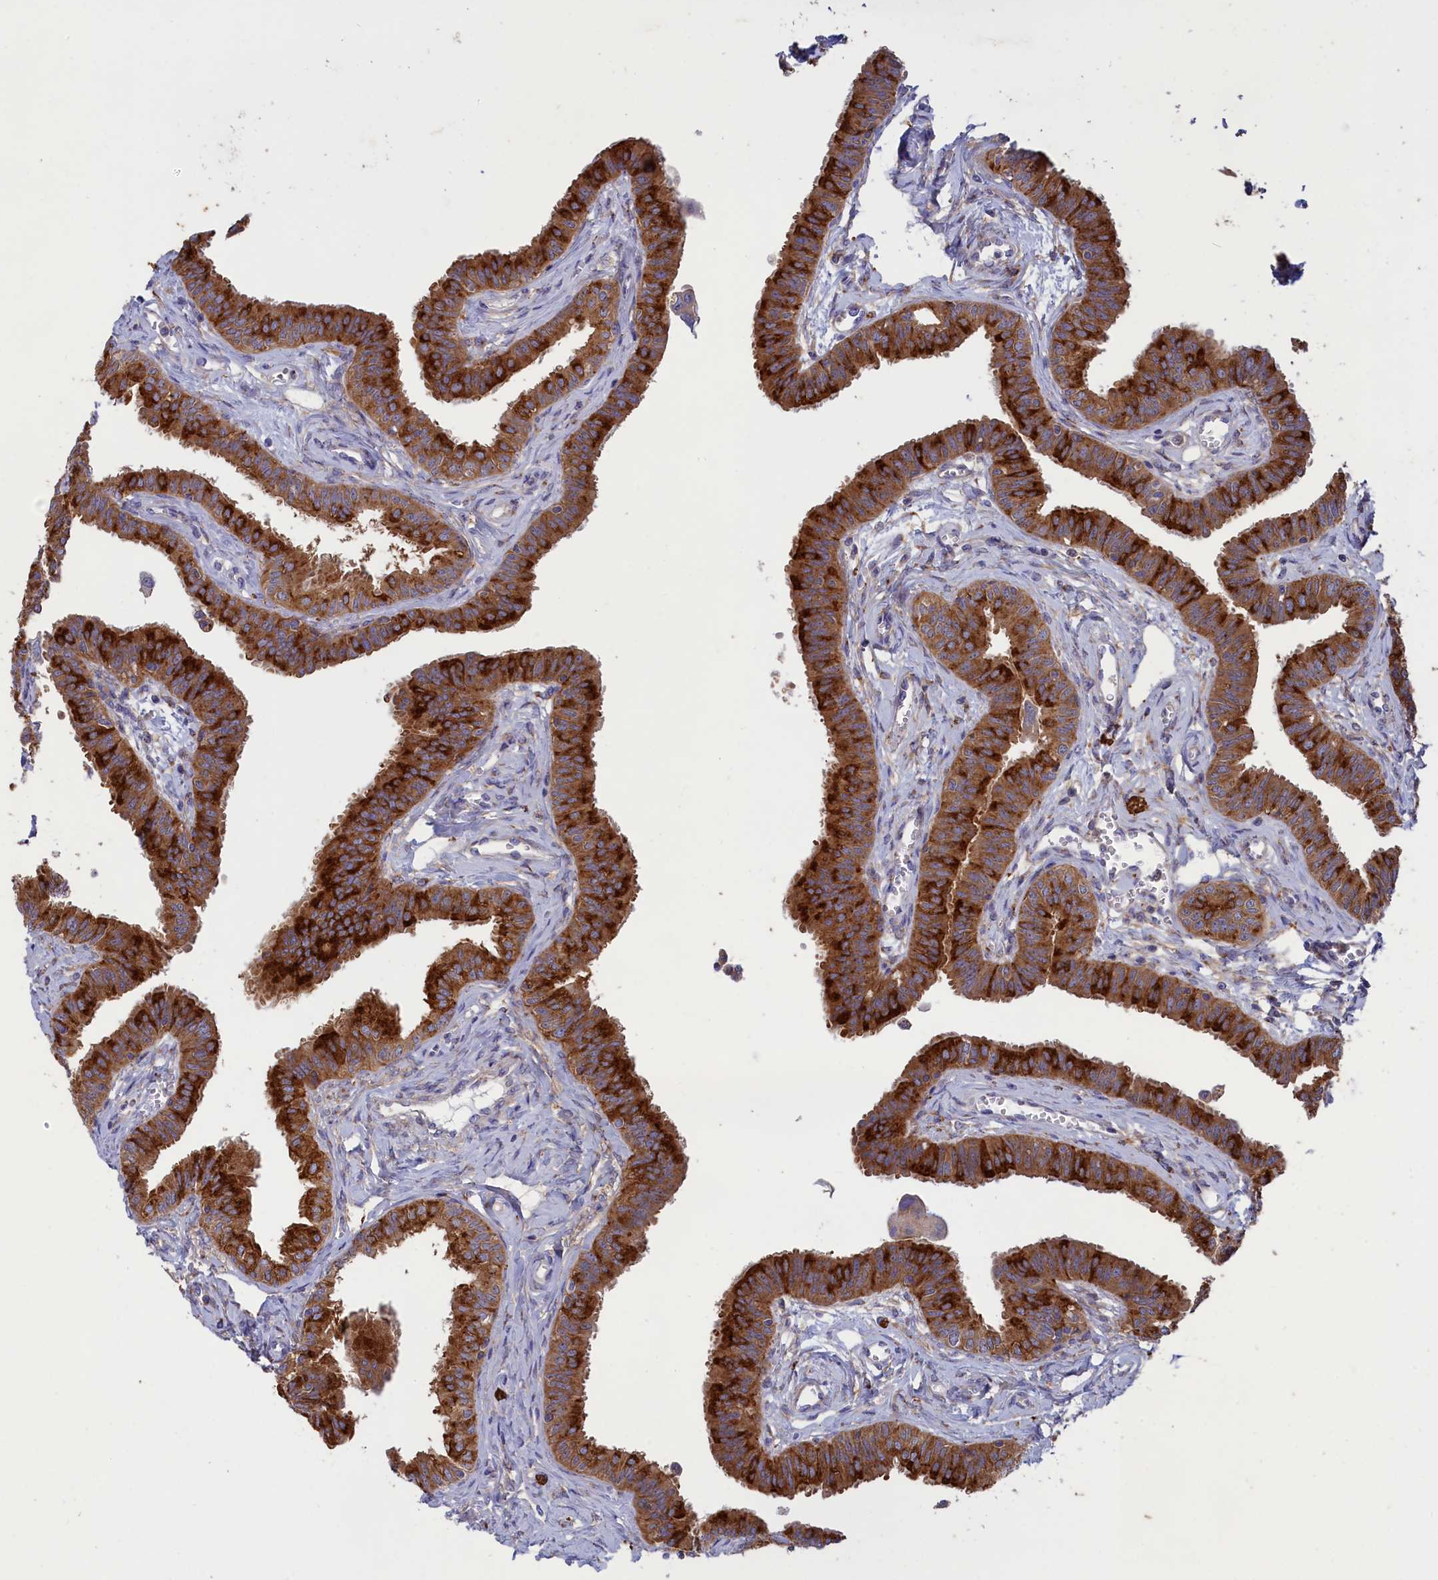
{"staining": {"intensity": "strong", "quantity": ">75%", "location": "cytoplasmic/membranous"}, "tissue": "fallopian tube", "cell_type": "Glandular cells", "image_type": "normal", "snomed": [{"axis": "morphology", "description": "Normal tissue, NOS"}, {"axis": "morphology", "description": "Carcinoma, NOS"}, {"axis": "topography", "description": "Fallopian tube"}, {"axis": "topography", "description": "Ovary"}], "caption": "Brown immunohistochemical staining in unremarkable human fallopian tube reveals strong cytoplasmic/membranous staining in about >75% of glandular cells.", "gene": "SCAMP4", "patient": {"sex": "female", "age": 59}}